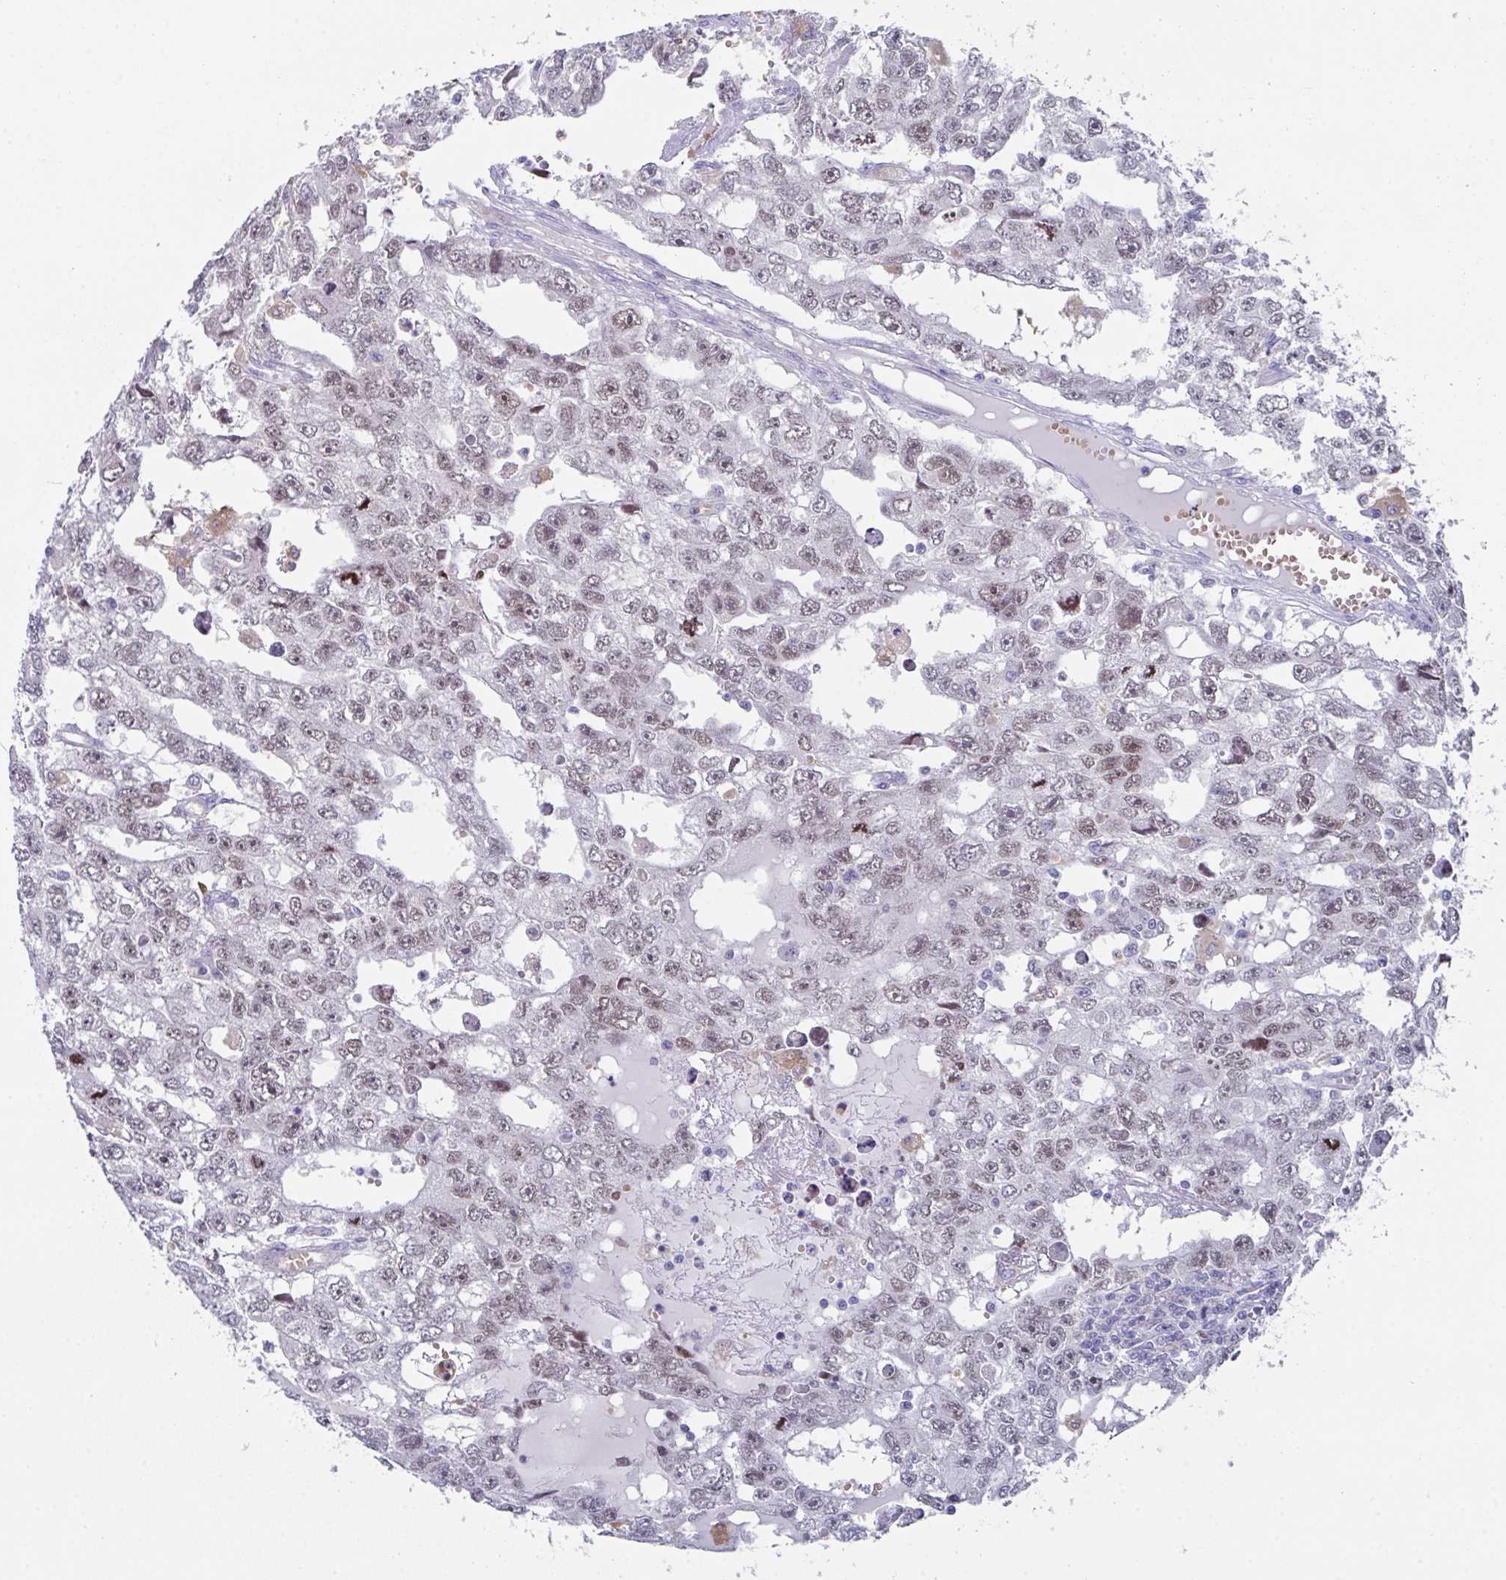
{"staining": {"intensity": "weak", "quantity": "<25%", "location": "nuclear"}, "tissue": "testis cancer", "cell_type": "Tumor cells", "image_type": "cancer", "snomed": [{"axis": "morphology", "description": "Carcinoma, Embryonal, NOS"}, {"axis": "topography", "description": "Testis"}], "caption": "Image shows no protein staining in tumor cells of testis cancer (embryonal carcinoma) tissue.", "gene": "TFAP2C", "patient": {"sex": "male", "age": 20}}